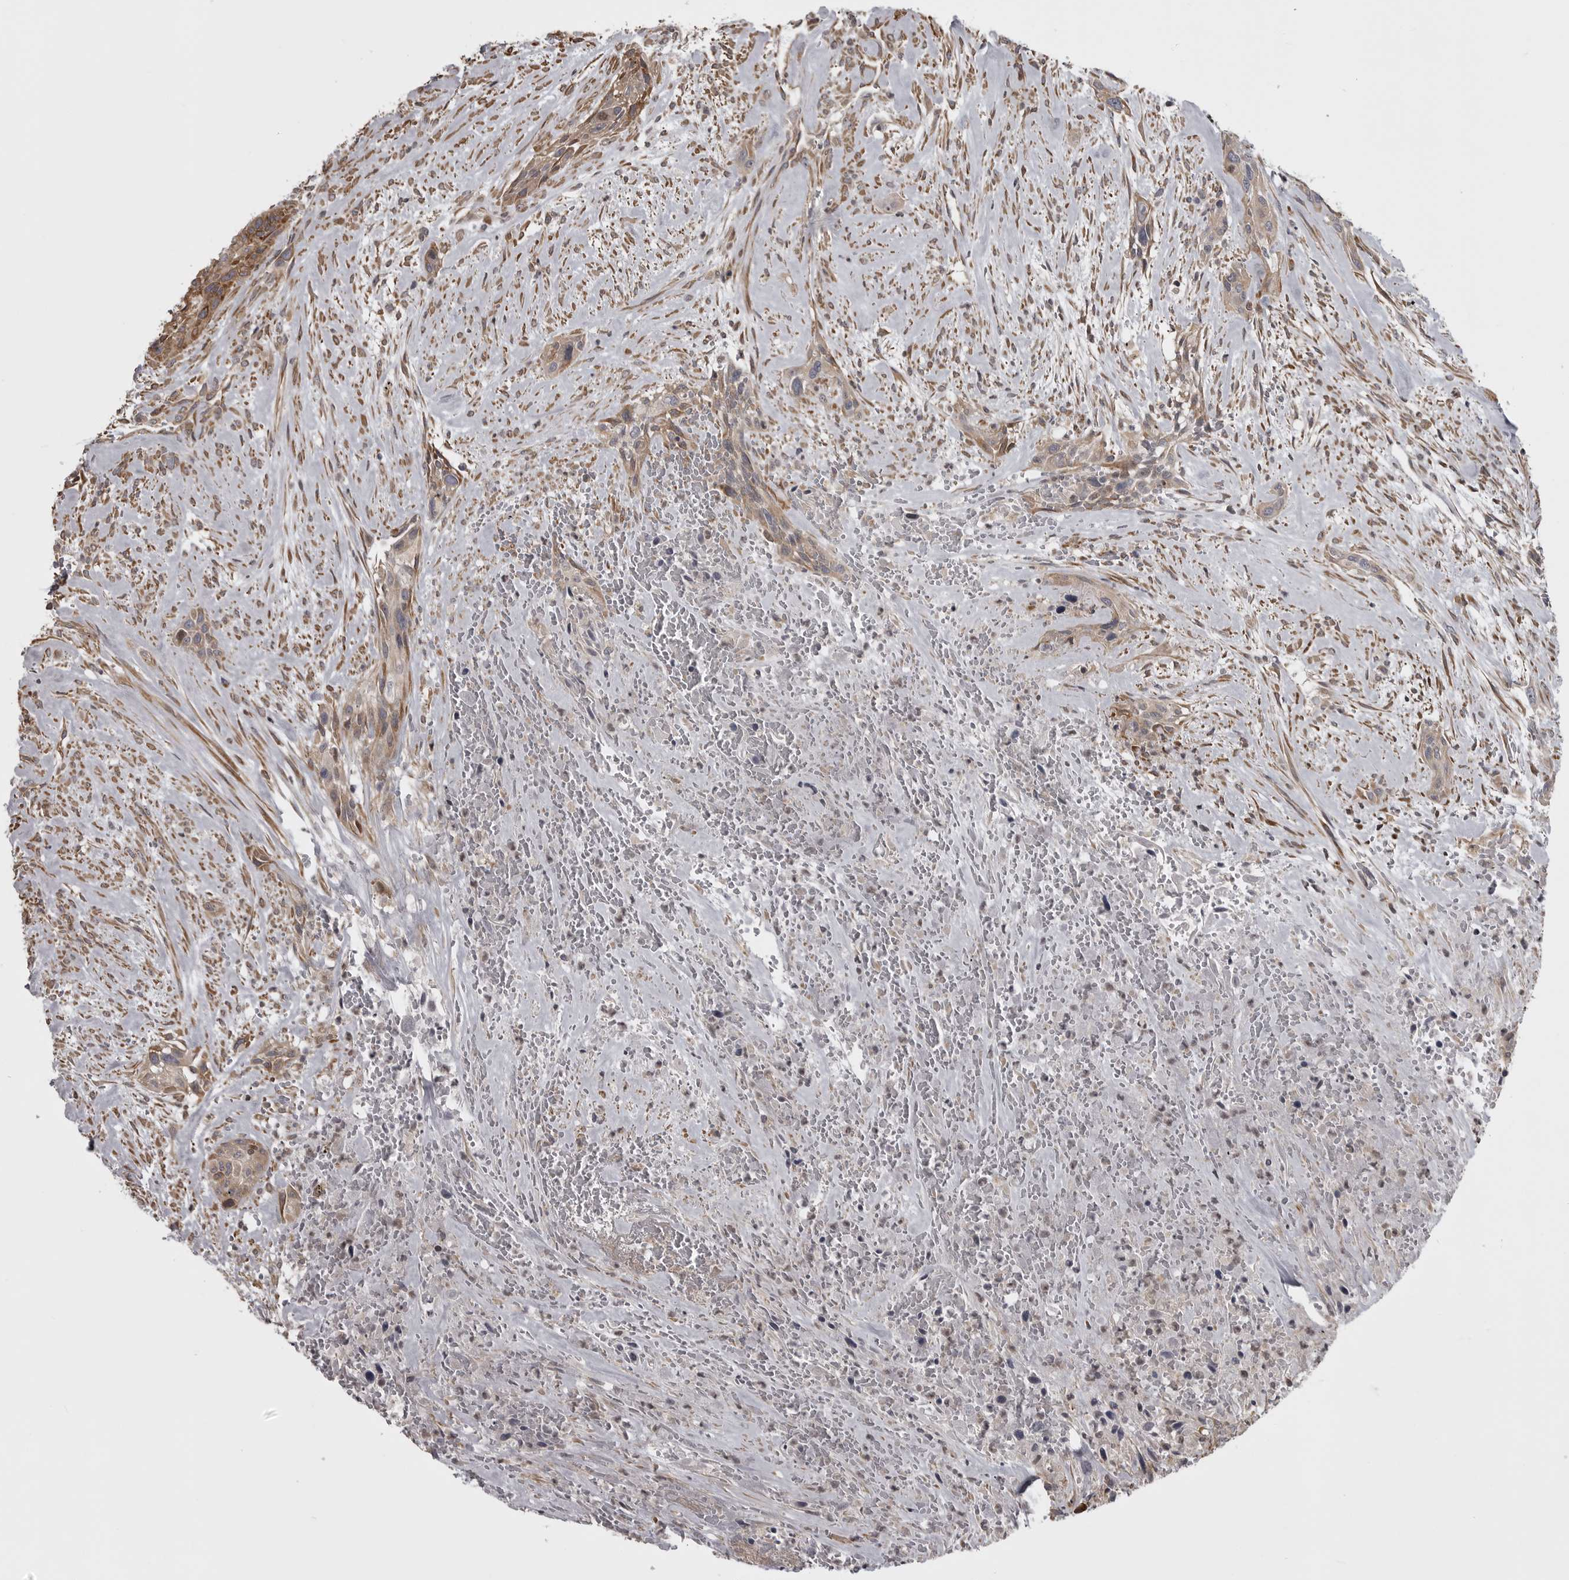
{"staining": {"intensity": "weak", "quantity": ">75%", "location": "cytoplasmic/membranous"}, "tissue": "urothelial cancer", "cell_type": "Tumor cells", "image_type": "cancer", "snomed": [{"axis": "morphology", "description": "Urothelial carcinoma, High grade"}, {"axis": "topography", "description": "Urinary bladder"}], "caption": "High-power microscopy captured an IHC image of urothelial cancer, revealing weak cytoplasmic/membranous expression in approximately >75% of tumor cells.", "gene": "ZNRF1", "patient": {"sex": "male", "age": 35}}